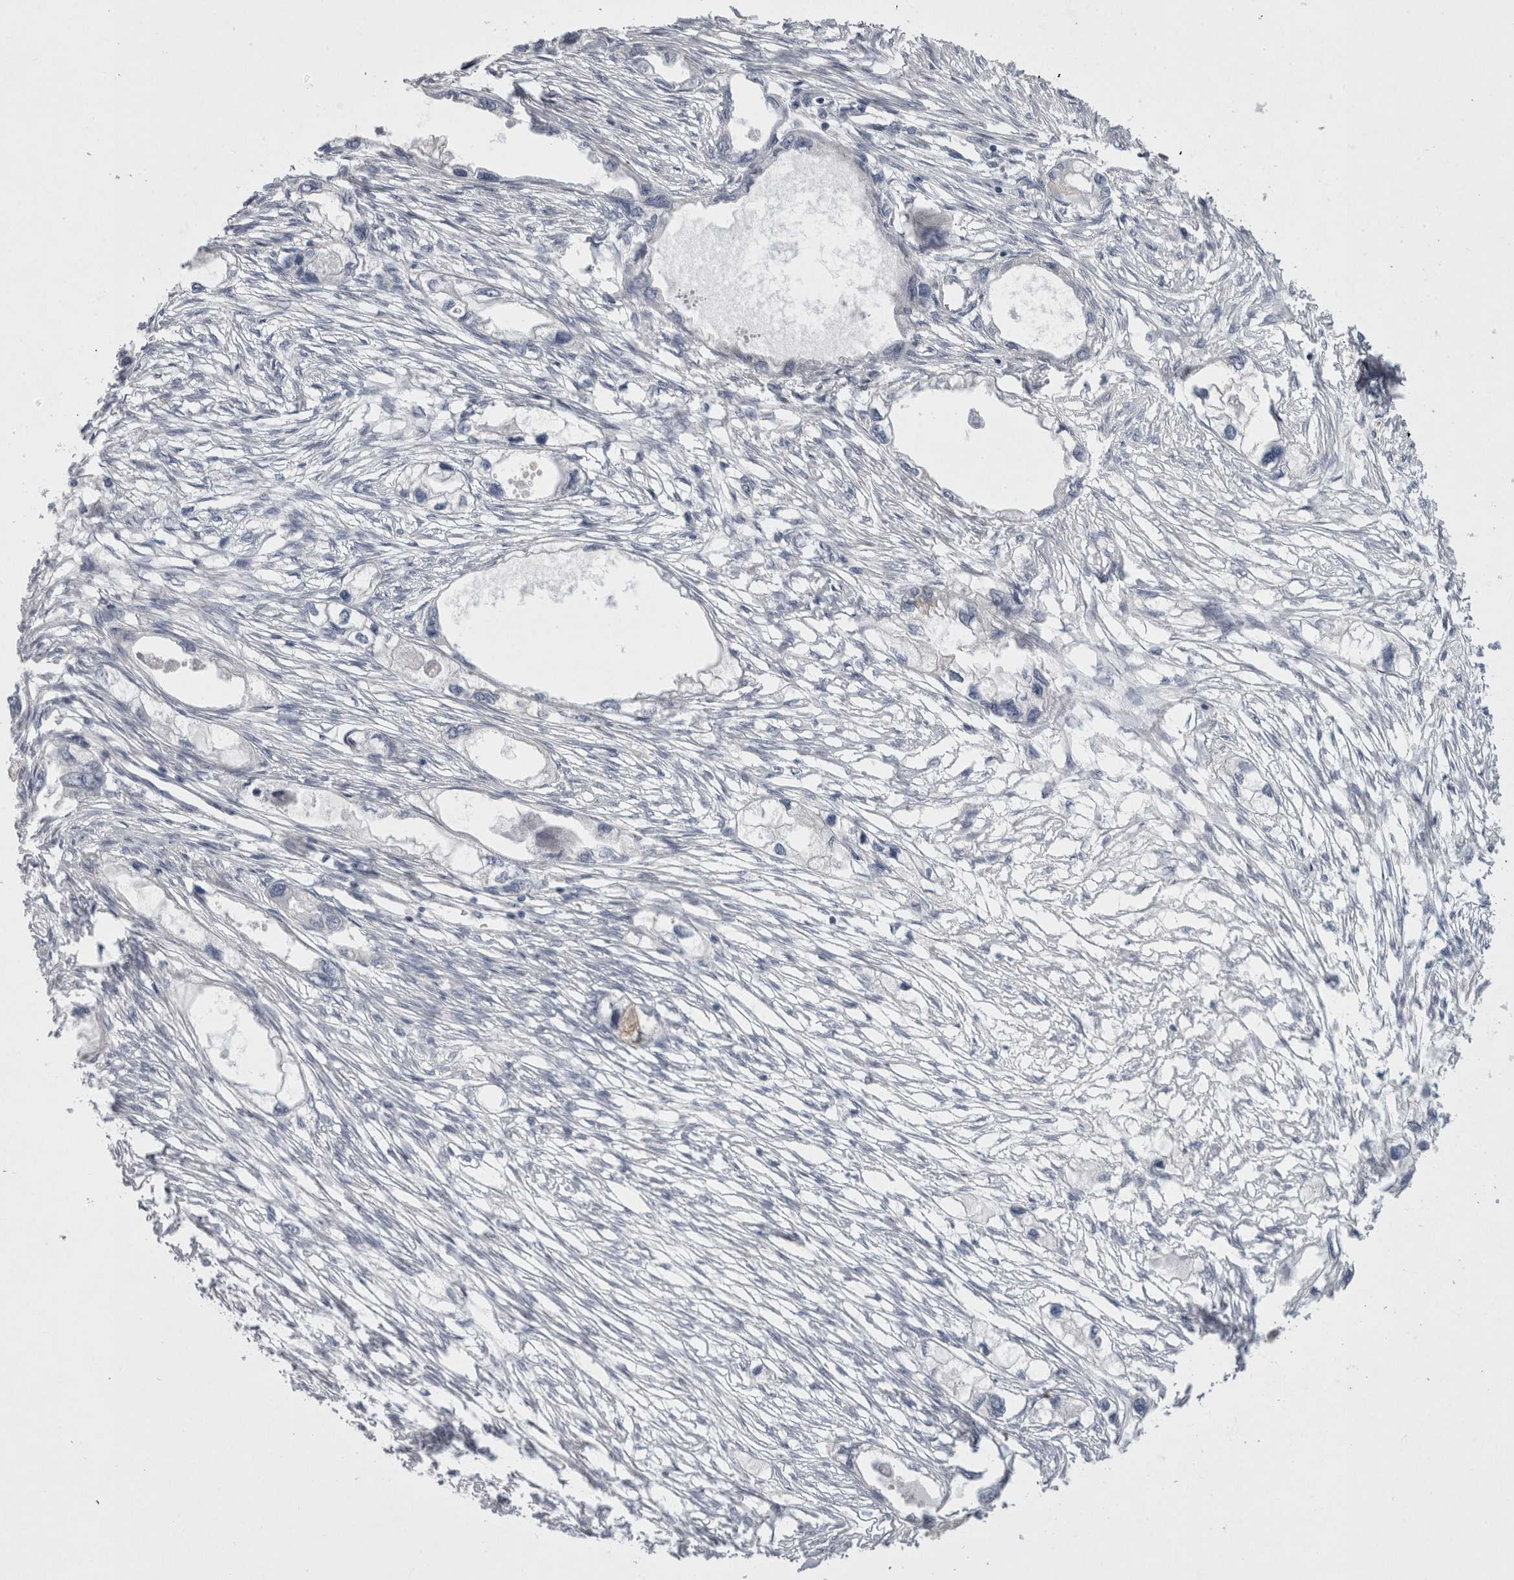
{"staining": {"intensity": "negative", "quantity": "none", "location": "none"}, "tissue": "endometrial cancer", "cell_type": "Tumor cells", "image_type": "cancer", "snomed": [{"axis": "morphology", "description": "Adenocarcinoma, NOS"}, {"axis": "morphology", "description": "Adenocarcinoma, metastatic, NOS"}, {"axis": "topography", "description": "Adipose tissue"}, {"axis": "topography", "description": "Endometrium"}], "caption": "Protein analysis of endometrial cancer (adenocarcinoma) exhibits no significant positivity in tumor cells.", "gene": "LRRC40", "patient": {"sex": "female", "age": 67}}